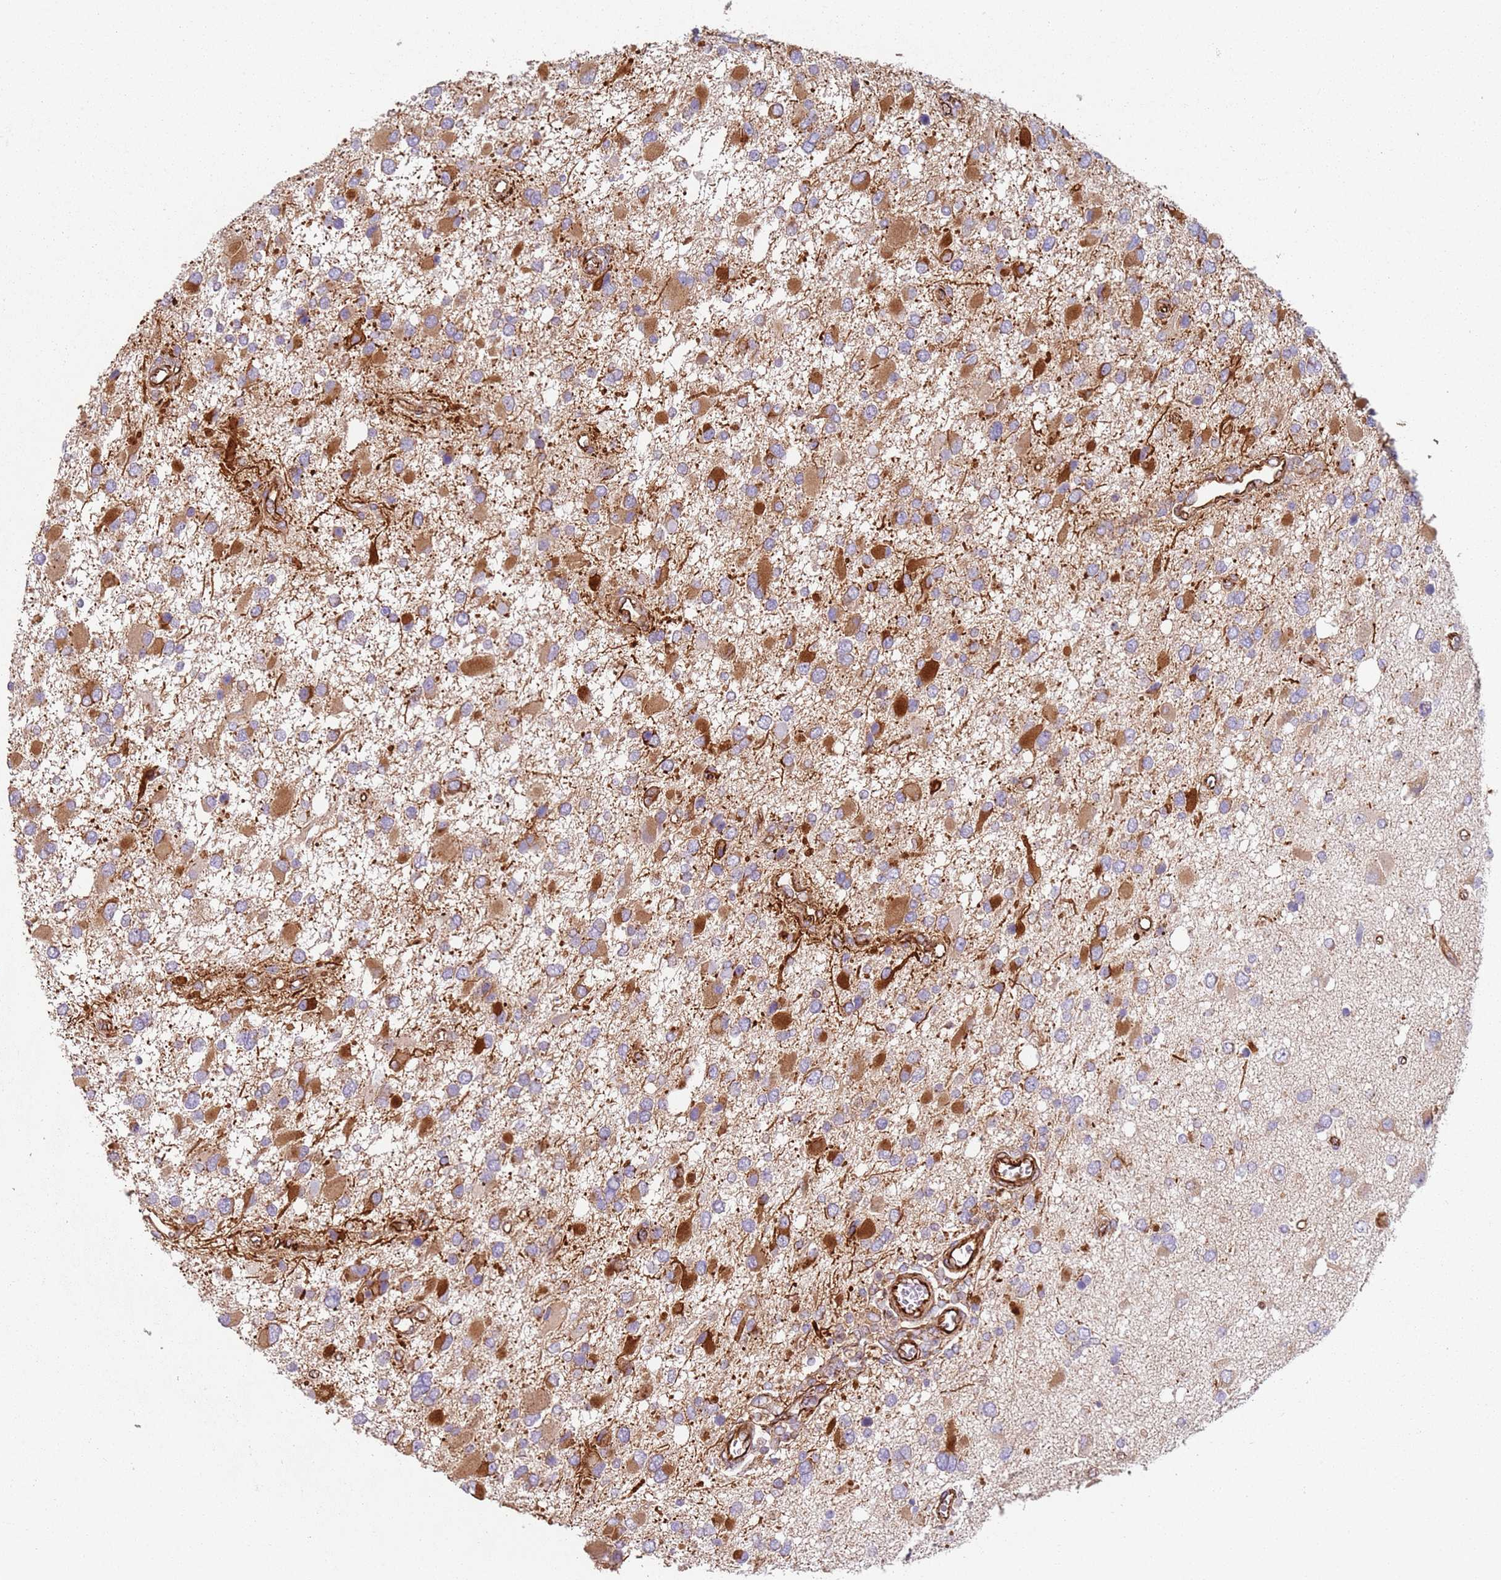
{"staining": {"intensity": "strong", "quantity": ">75%", "location": "cytoplasmic/membranous"}, "tissue": "glioma", "cell_type": "Tumor cells", "image_type": "cancer", "snomed": [{"axis": "morphology", "description": "Glioma, malignant, High grade"}, {"axis": "topography", "description": "Brain"}], "caption": "Immunohistochemical staining of malignant glioma (high-grade) displays strong cytoplasmic/membranous protein expression in approximately >75% of tumor cells.", "gene": "SNAPIN", "patient": {"sex": "male", "age": 53}}